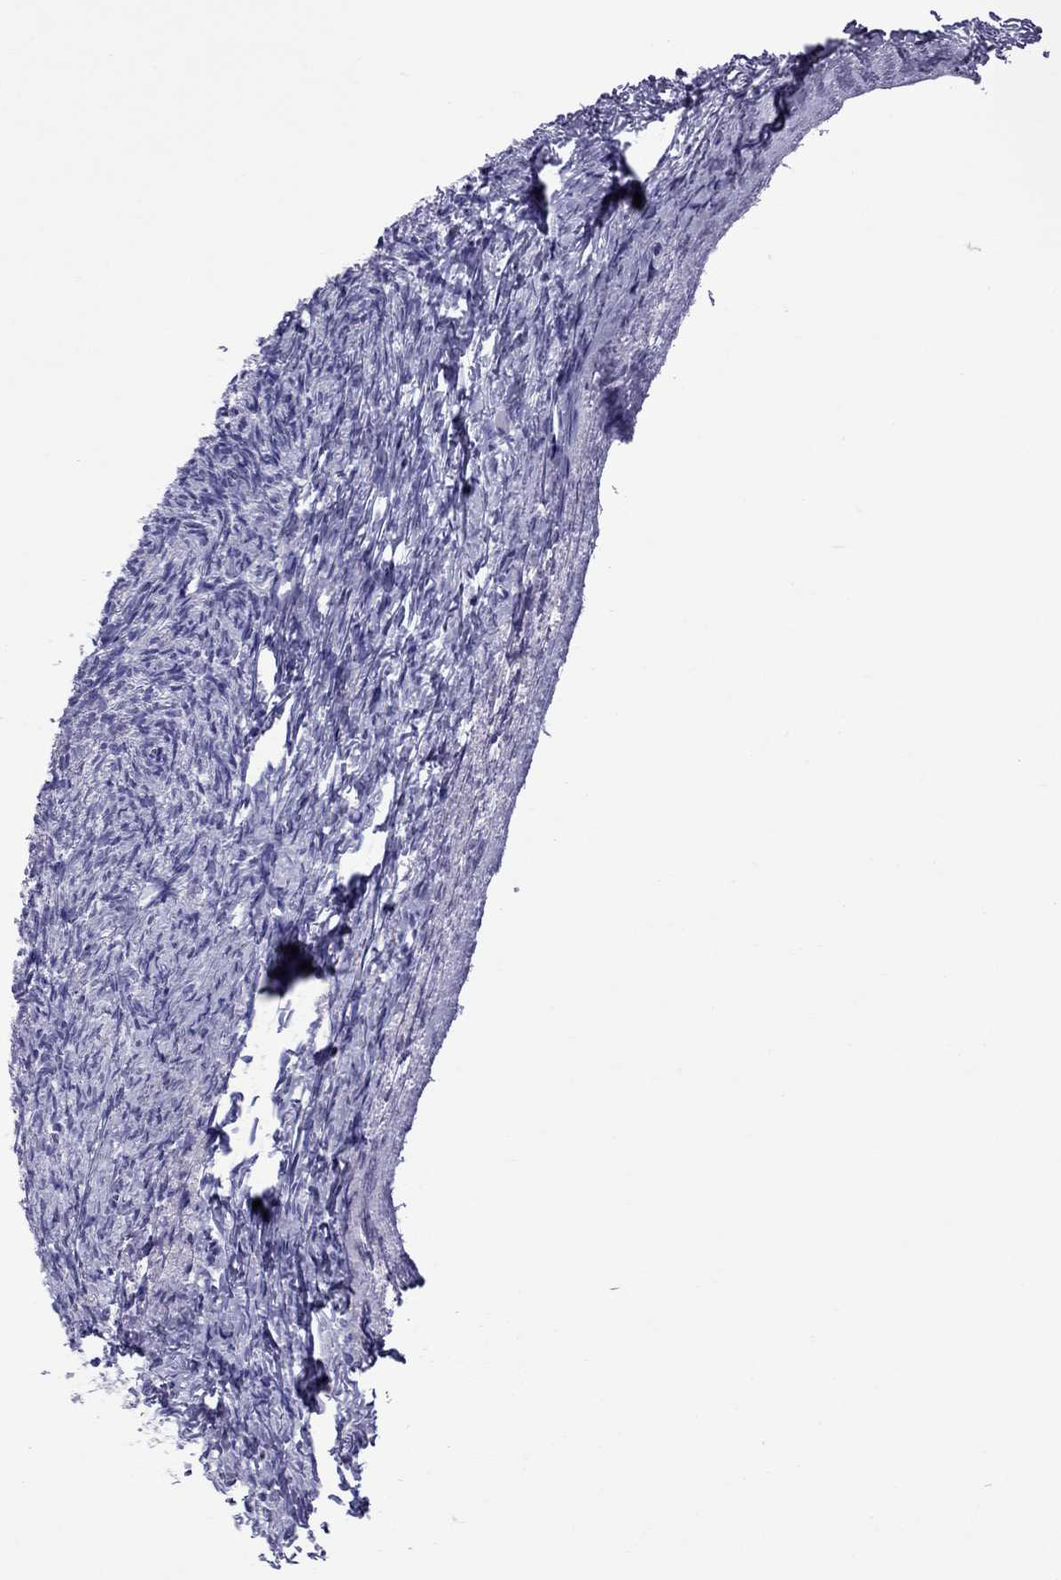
{"staining": {"intensity": "moderate", "quantity": ">75%", "location": "cytoplasmic/membranous"}, "tissue": "ovary", "cell_type": "Follicle cells", "image_type": "normal", "snomed": [{"axis": "morphology", "description": "Normal tissue, NOS"}, {"axis": "topography", "description": "Ovary"}], "caption": "Brown immunohistochemical staining in normal ovary reveals moderate cytoplasmic/membranous staining in about >75% of follicle cells.", "gene": "TTLL13", "patient": {"sex": "female", "age": 39}}